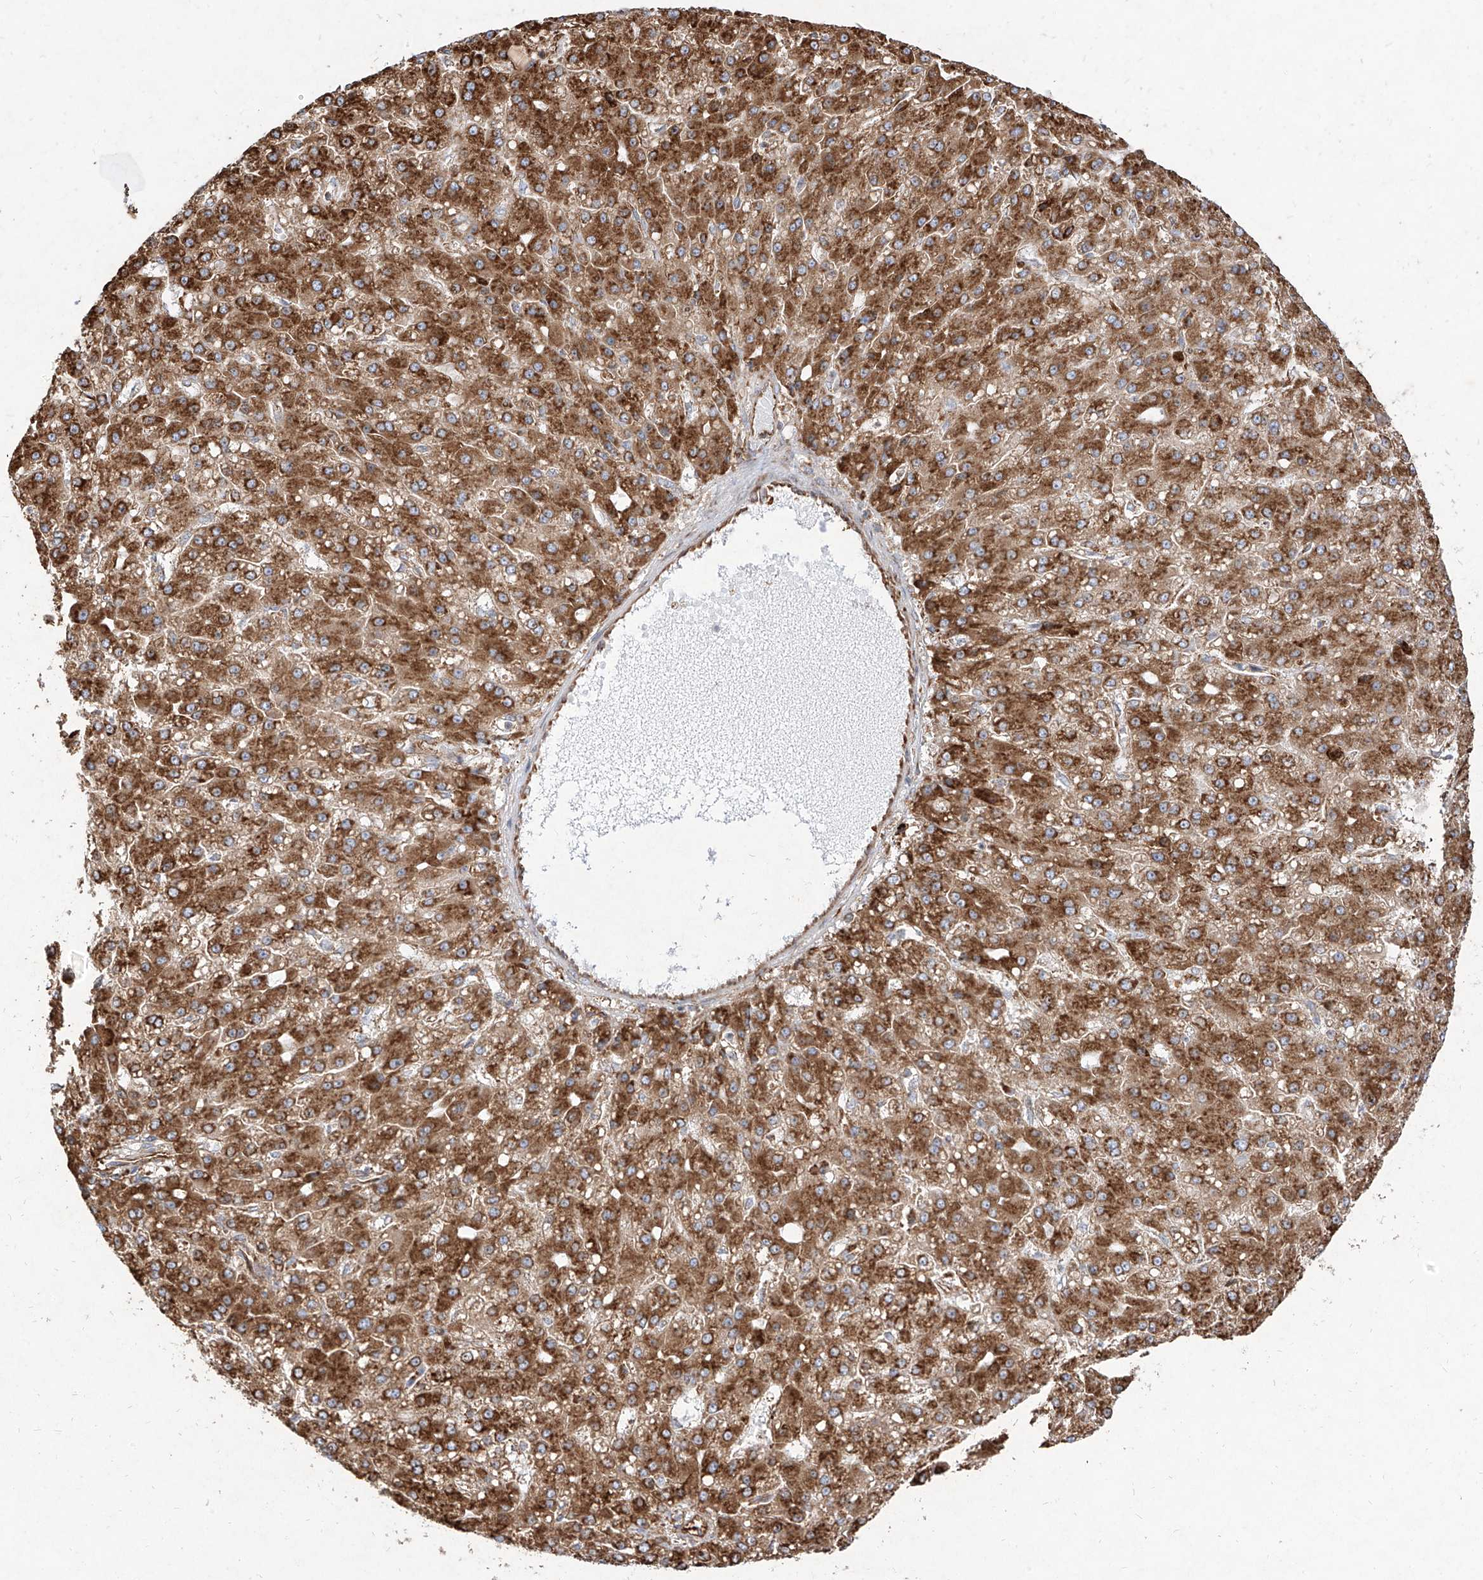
{"staining": {"intensity": "strong", "quantity": ">75%", "location": "cytoplasmic/membranous"}, "tissue": "liver cancer", "cell_type": "Tumor cells", "image_type": "cancer", "snomed": [{"axis": "morphology", "description": "Carcinoma, Hepatocellular, NOS"}, {"axis": "topography", "description": "Liver"}], "caption": "An immunohistochemistry (IHC) photomicrograph of tumor tissue is shown. Protein staining in brown labels strong cytoplasmic/membranous positivity in liver cancer within tumor cells. The staining was performed using DAB, with brown indicating positive protein expression. Nuclei are stained blue with hematoxylin.", "gene": "RPS25", "patient": {"sex": "male", "age": 67}}